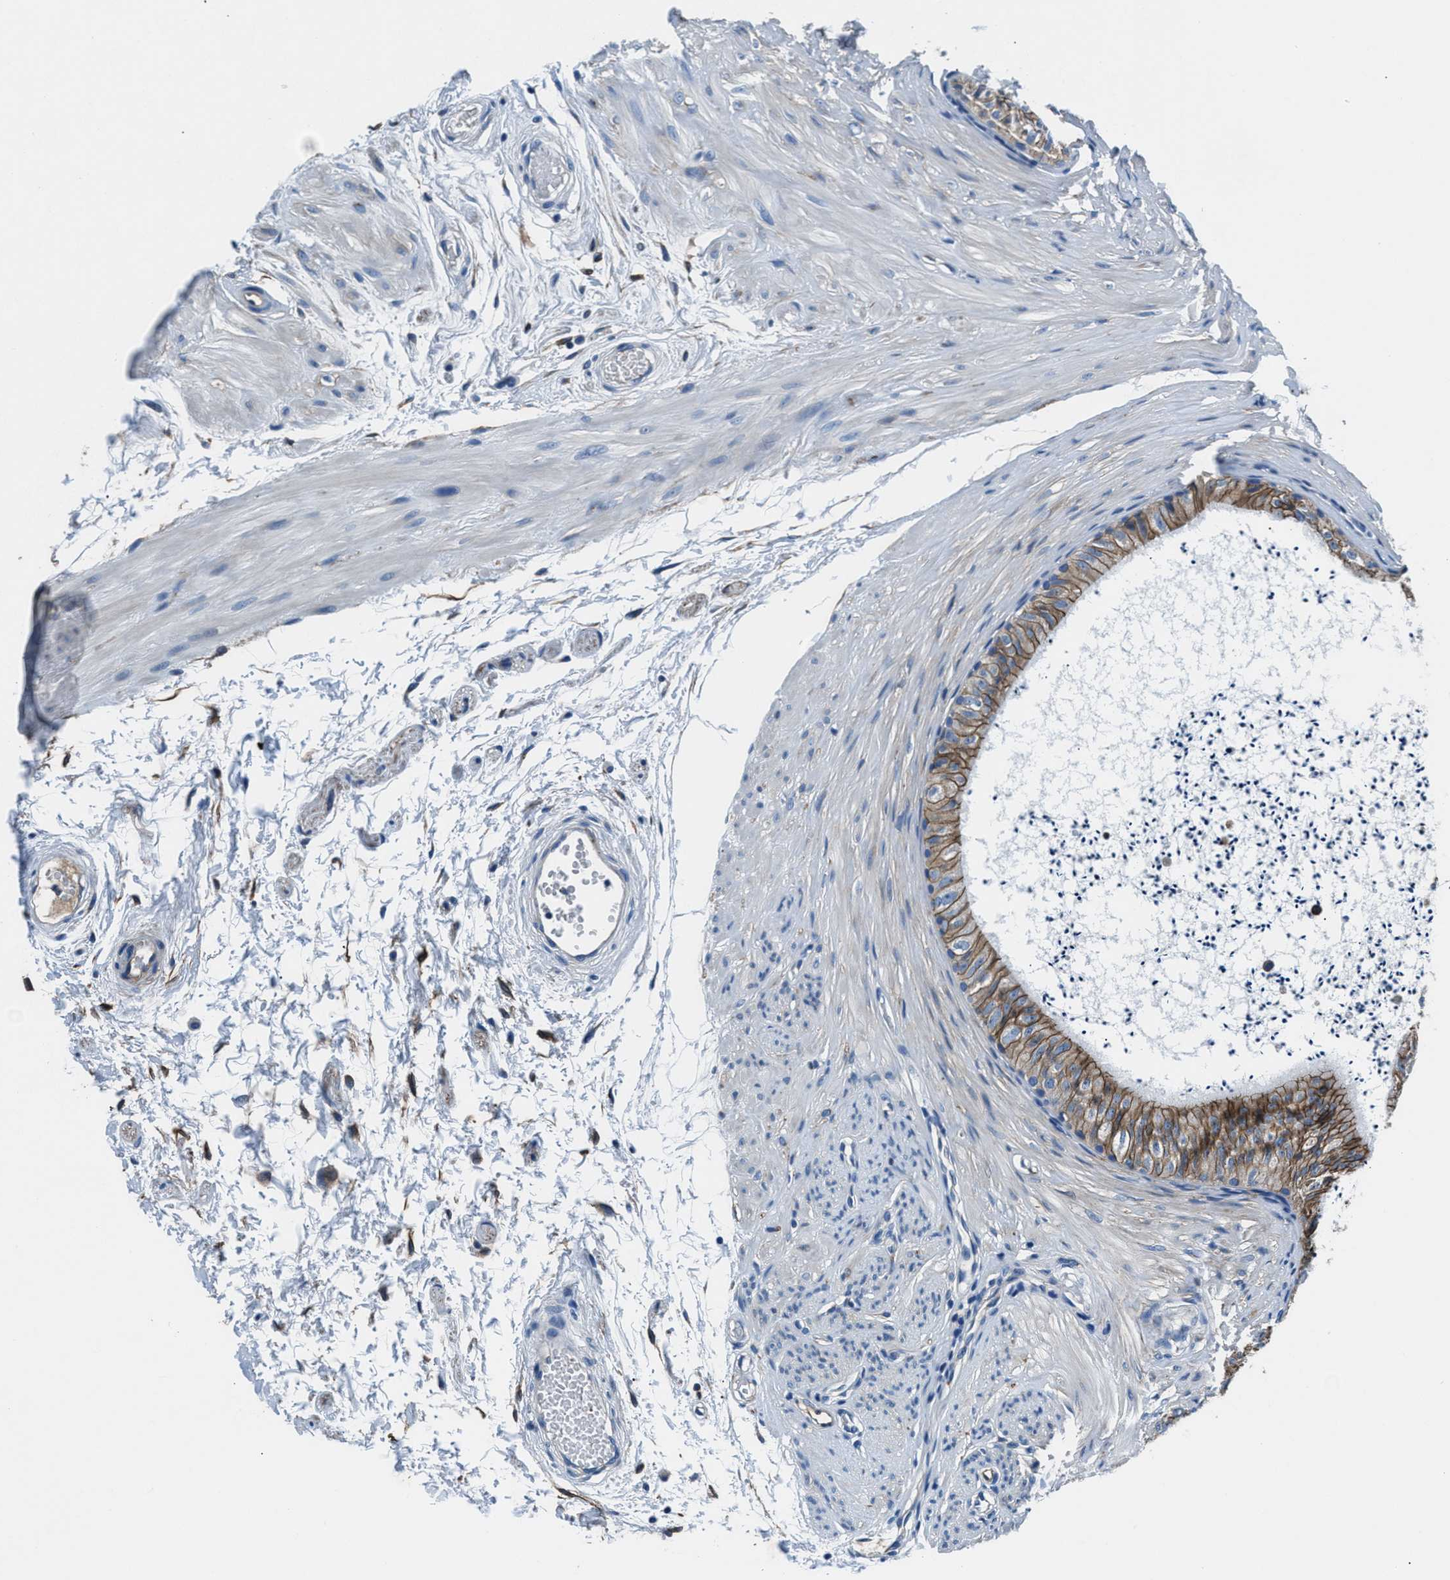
{"staining": {"intensity": "moderate", "quantity": ">75%", "location": "cytoplasmic/membranous"}, "tissue": "epididymis", "cell_type": "Glandular cells", "image_type": "normal", "snomed": [{"axis": "morphology", "description": "Normal tissue, NOS"}, {"axis": "topography", "description": "Epididymis"}], "caption": "Epididymis stained with DAB immunohistochemistry demonstrates medium levels of moderate cytoplasmic/membranous staining in approximately >75% of glandular cells.", "gene": "PRTFDC1", "patient": {"sex": "male", "age": 56}}